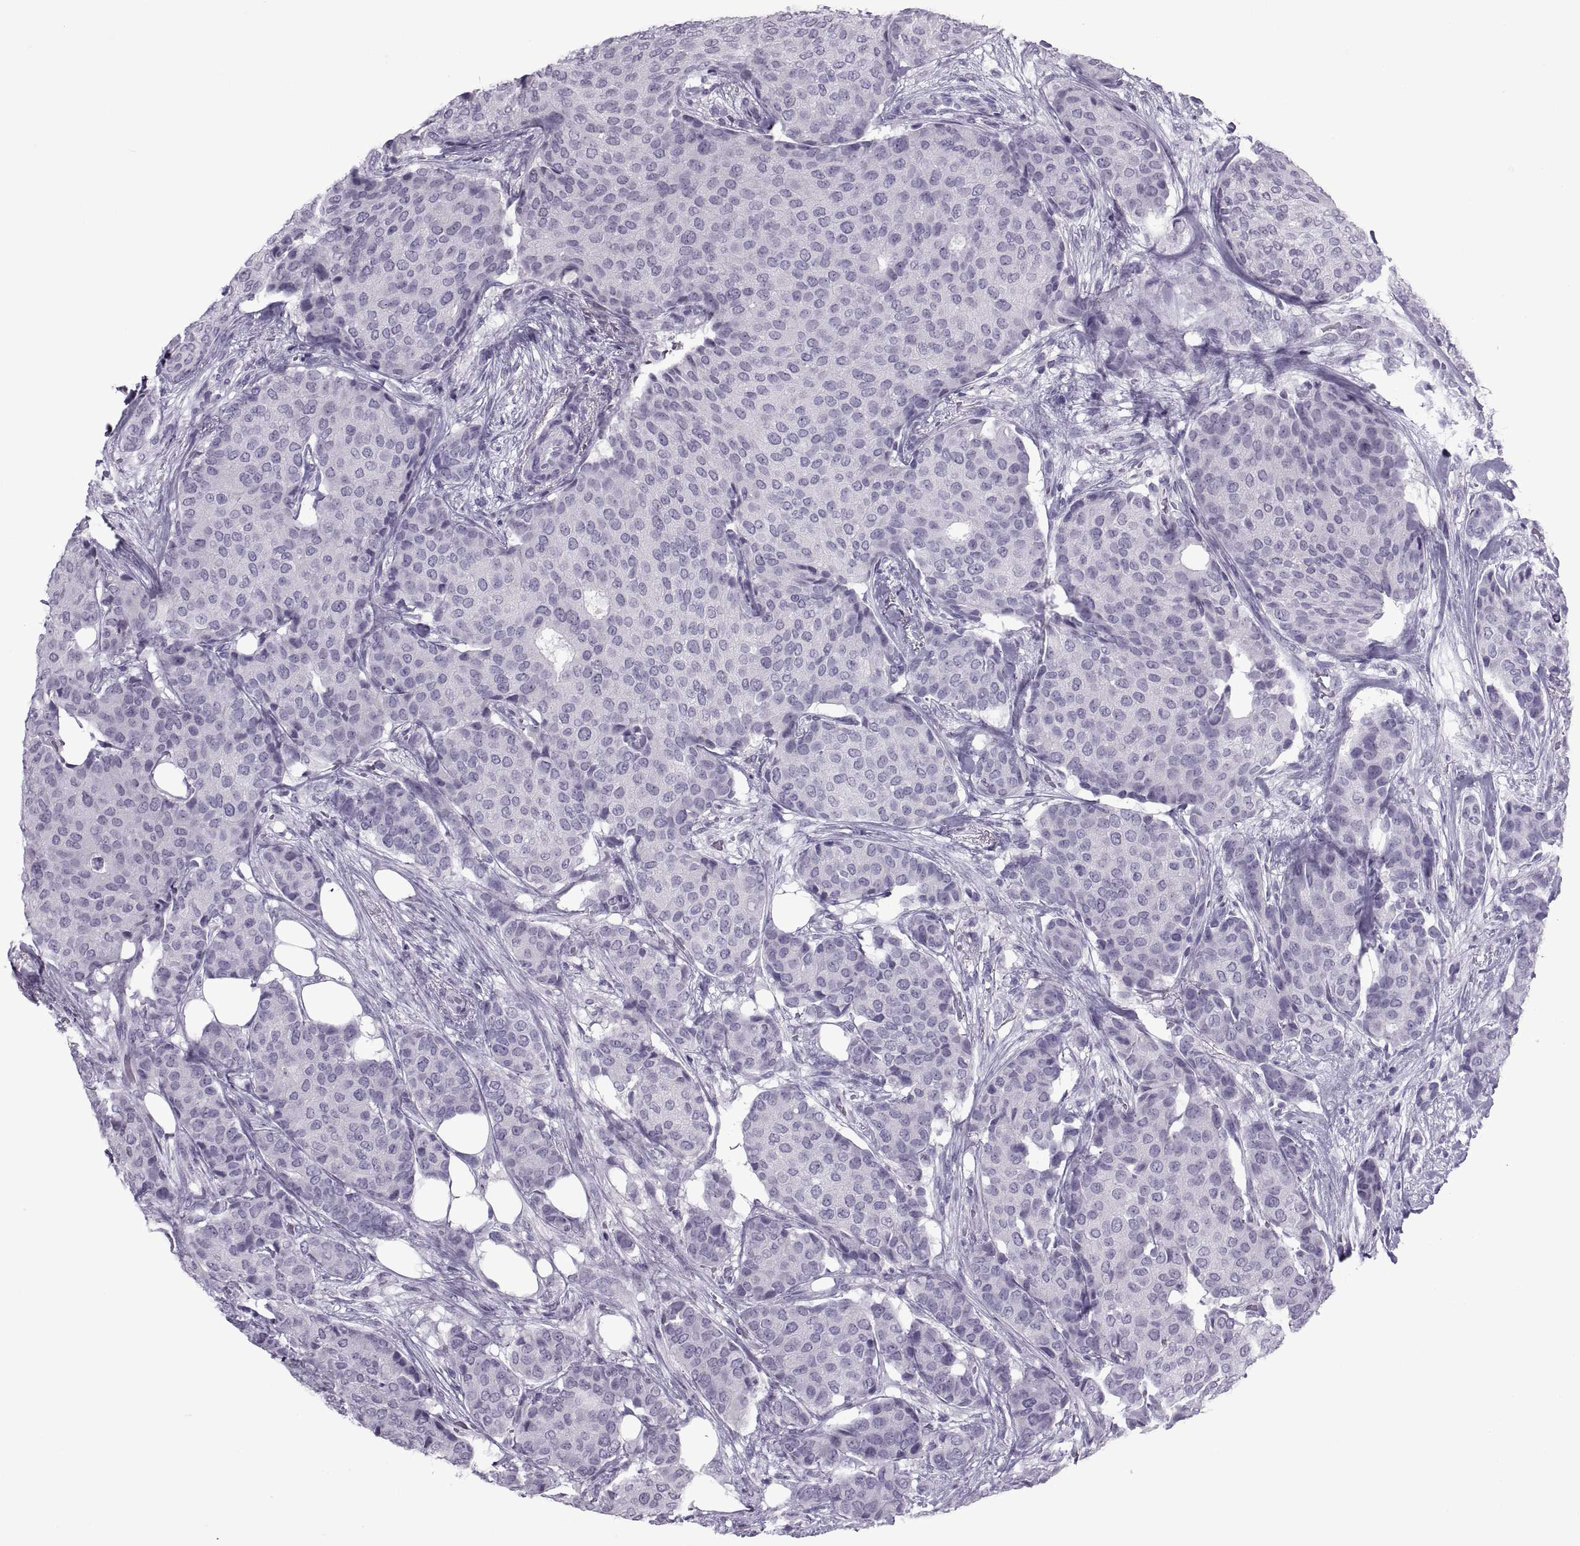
{"staining": {"intensity": "negative", "quantity": "none", "location": "none"}, "tissue": "breast cancer", "cell_type": "Tumor cells", "image_type": "cancer", "snomed": [{"axis": "morphology", "description": "Duct carcinoma"}, {"axis": "topography", "description": "Breast"}], "caption": "This is an immunohistochemistry micrograph of breast cancer (invasive ductal carcinoma). There is no staining in tumor cells.", "gene": "FAM24A", "patient": {"sex": "female", "age": 75}}